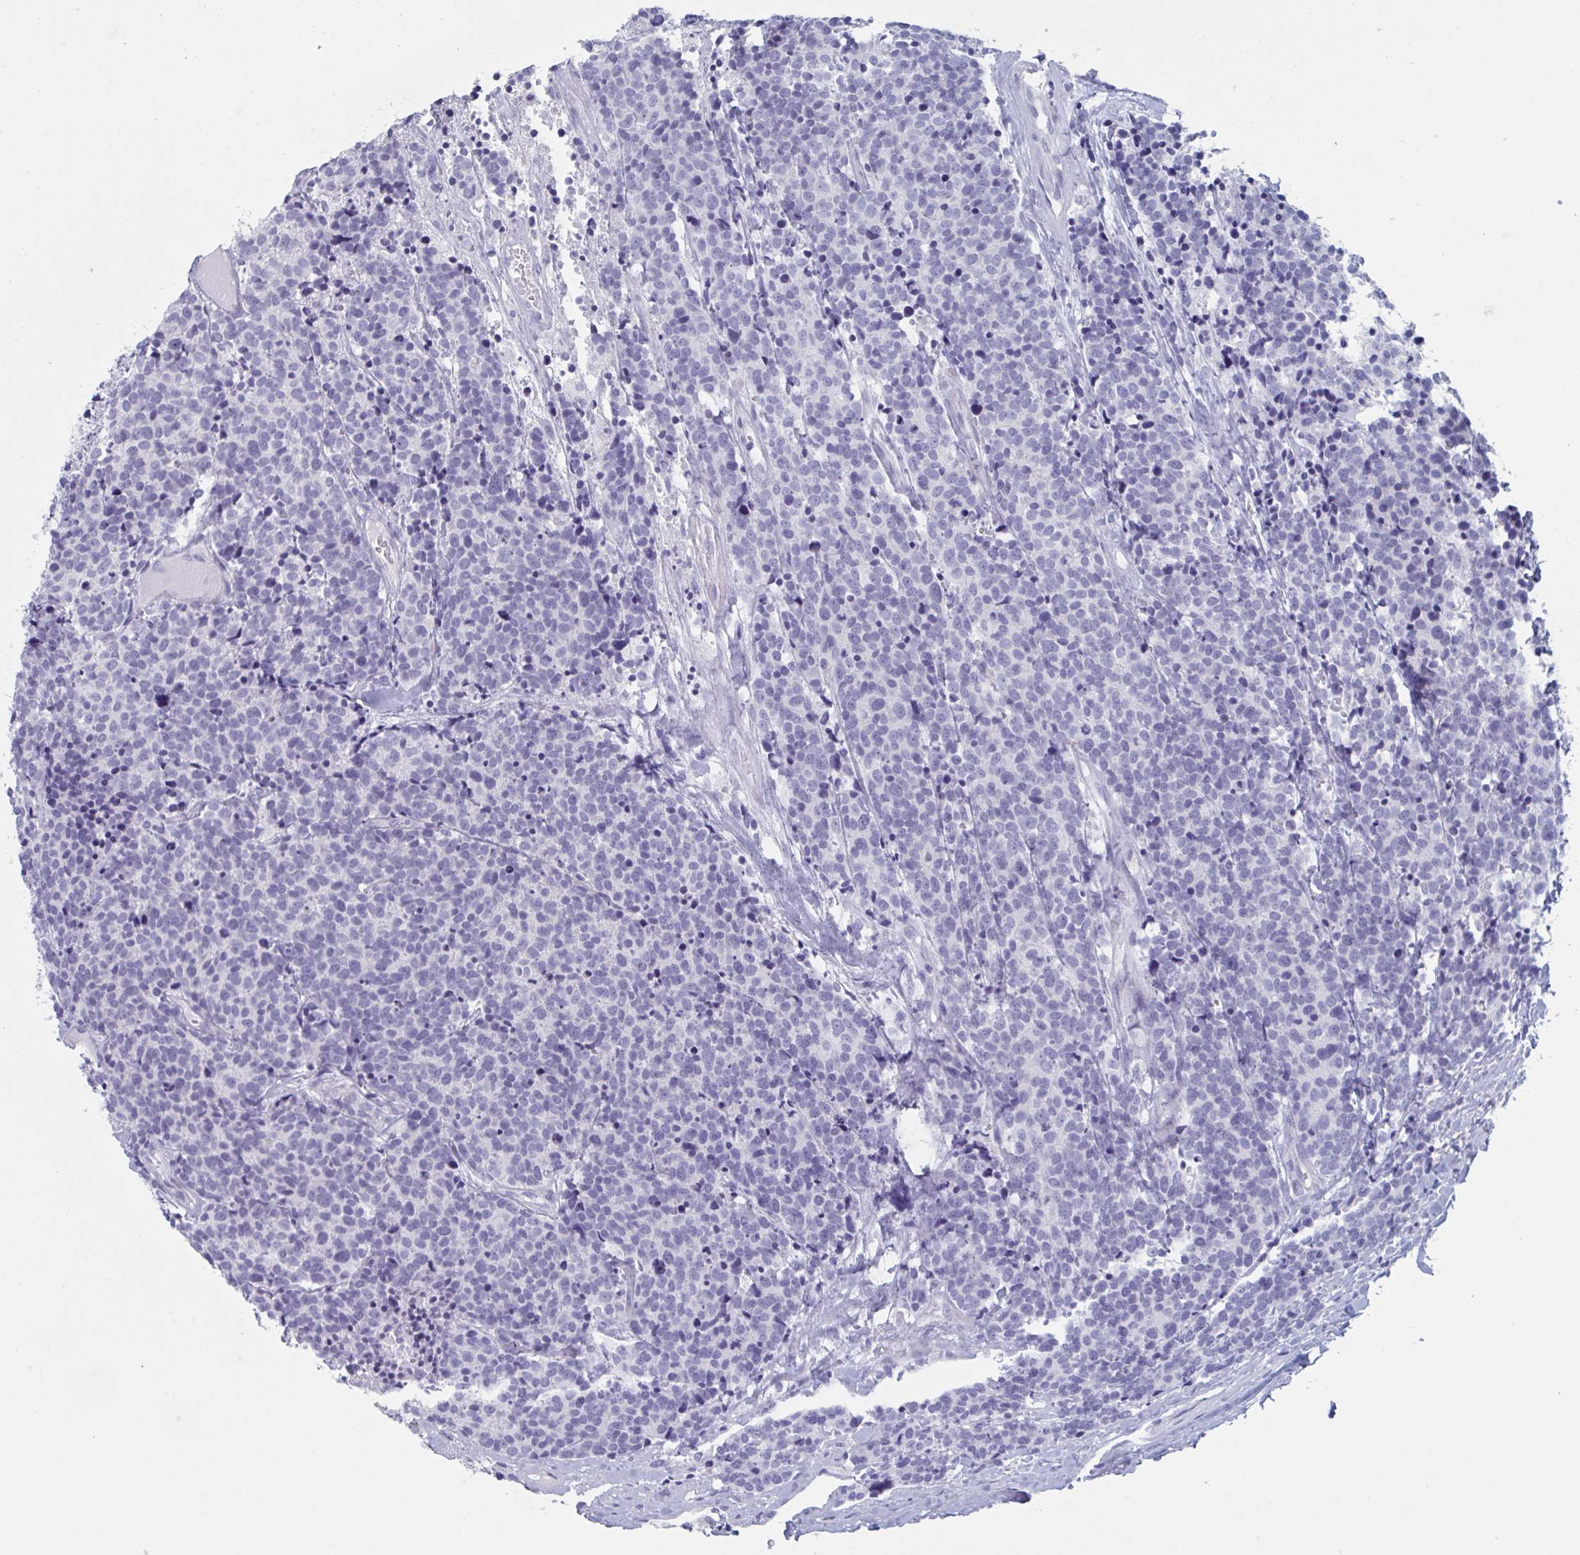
{"staining": {"intensity": "negative", "quantity": "none", "location": "none"}, "tissue": "carcinoid", "cell_type": "Tumor cells", "image_type": "cancer", "snomed": [{"axis": "morphology", "description": "Carcinoid, malignant, NOS"}, {"axis": "topography", "description": "Skin"}], "caption": "A micrograph of human carcinoid is negative for staining in tumor cells.", "gene": "HSD11B2", "patient": {"sex": "female", "age": 79}}